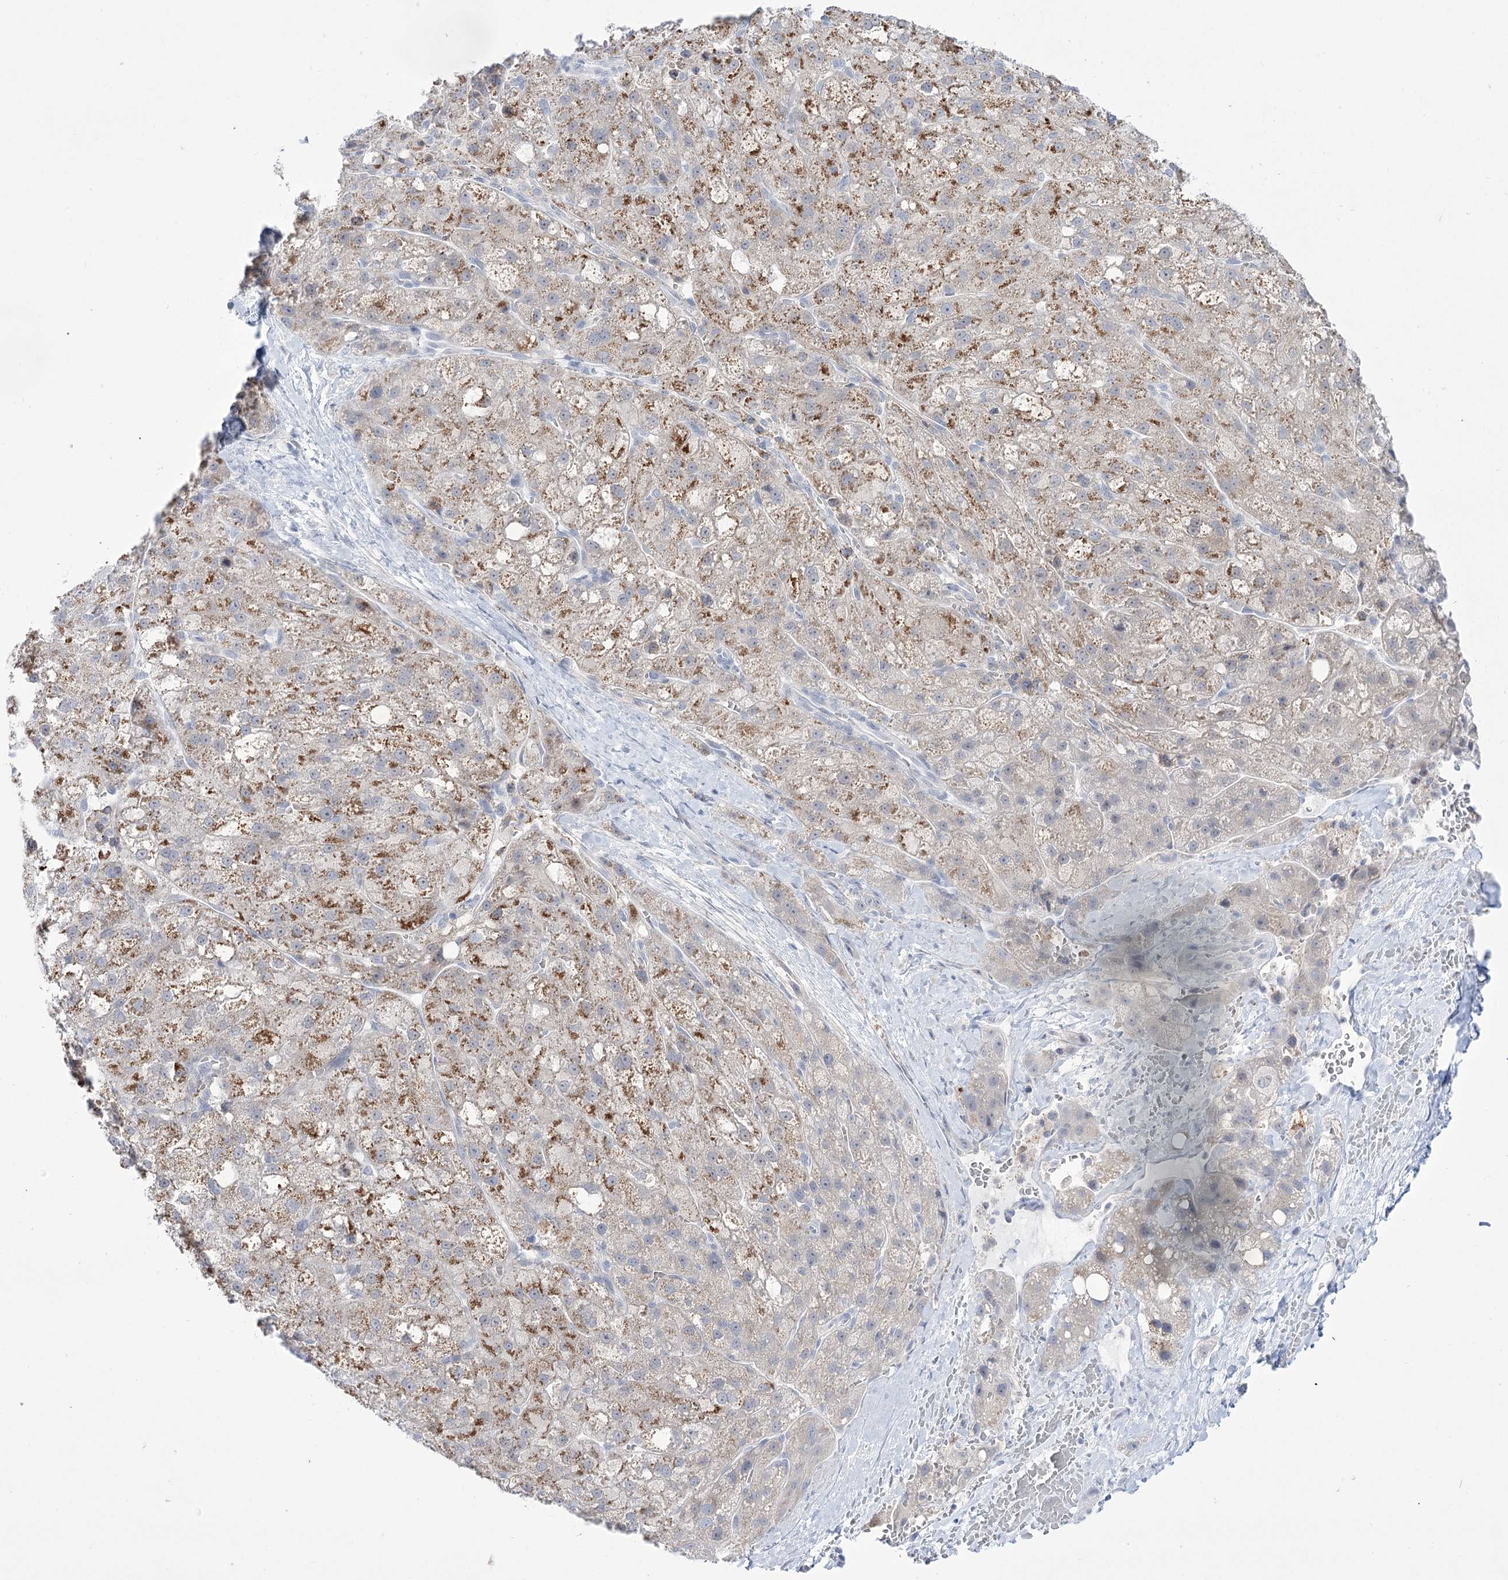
{"staining": {"intensity": "moderate", "quantity": "25%-75%", "location": "cytoplasmic/membranous"}, "tissue": "liver cancer", "cell_type": "Tumor cells", "image_type": "cancer", "snomed": [{"axis": "morphology", "description": "Normal tissue, NOS"}, {"axis": "morphology", "description": "Carcinoma, Hepatocellular, NOS"}, {"axis": "topography", "description": "Liver"}], "caption": "High-magnification brightfield microscopy of liver cancer (hepatocellular carcinoma) stained with DAB (3,3'-diaminobenzidine) (brown) and counterstained with hematoxylin (blue). tumor cells exhibit moderate cytoplasmic/membranous positivity is appreciated in about25%-75% of cells. (DAB IHC with brightfield microscopy, high magnification).", "gene": "BEND7", "patient": {"sex": "male", "age": 57}}